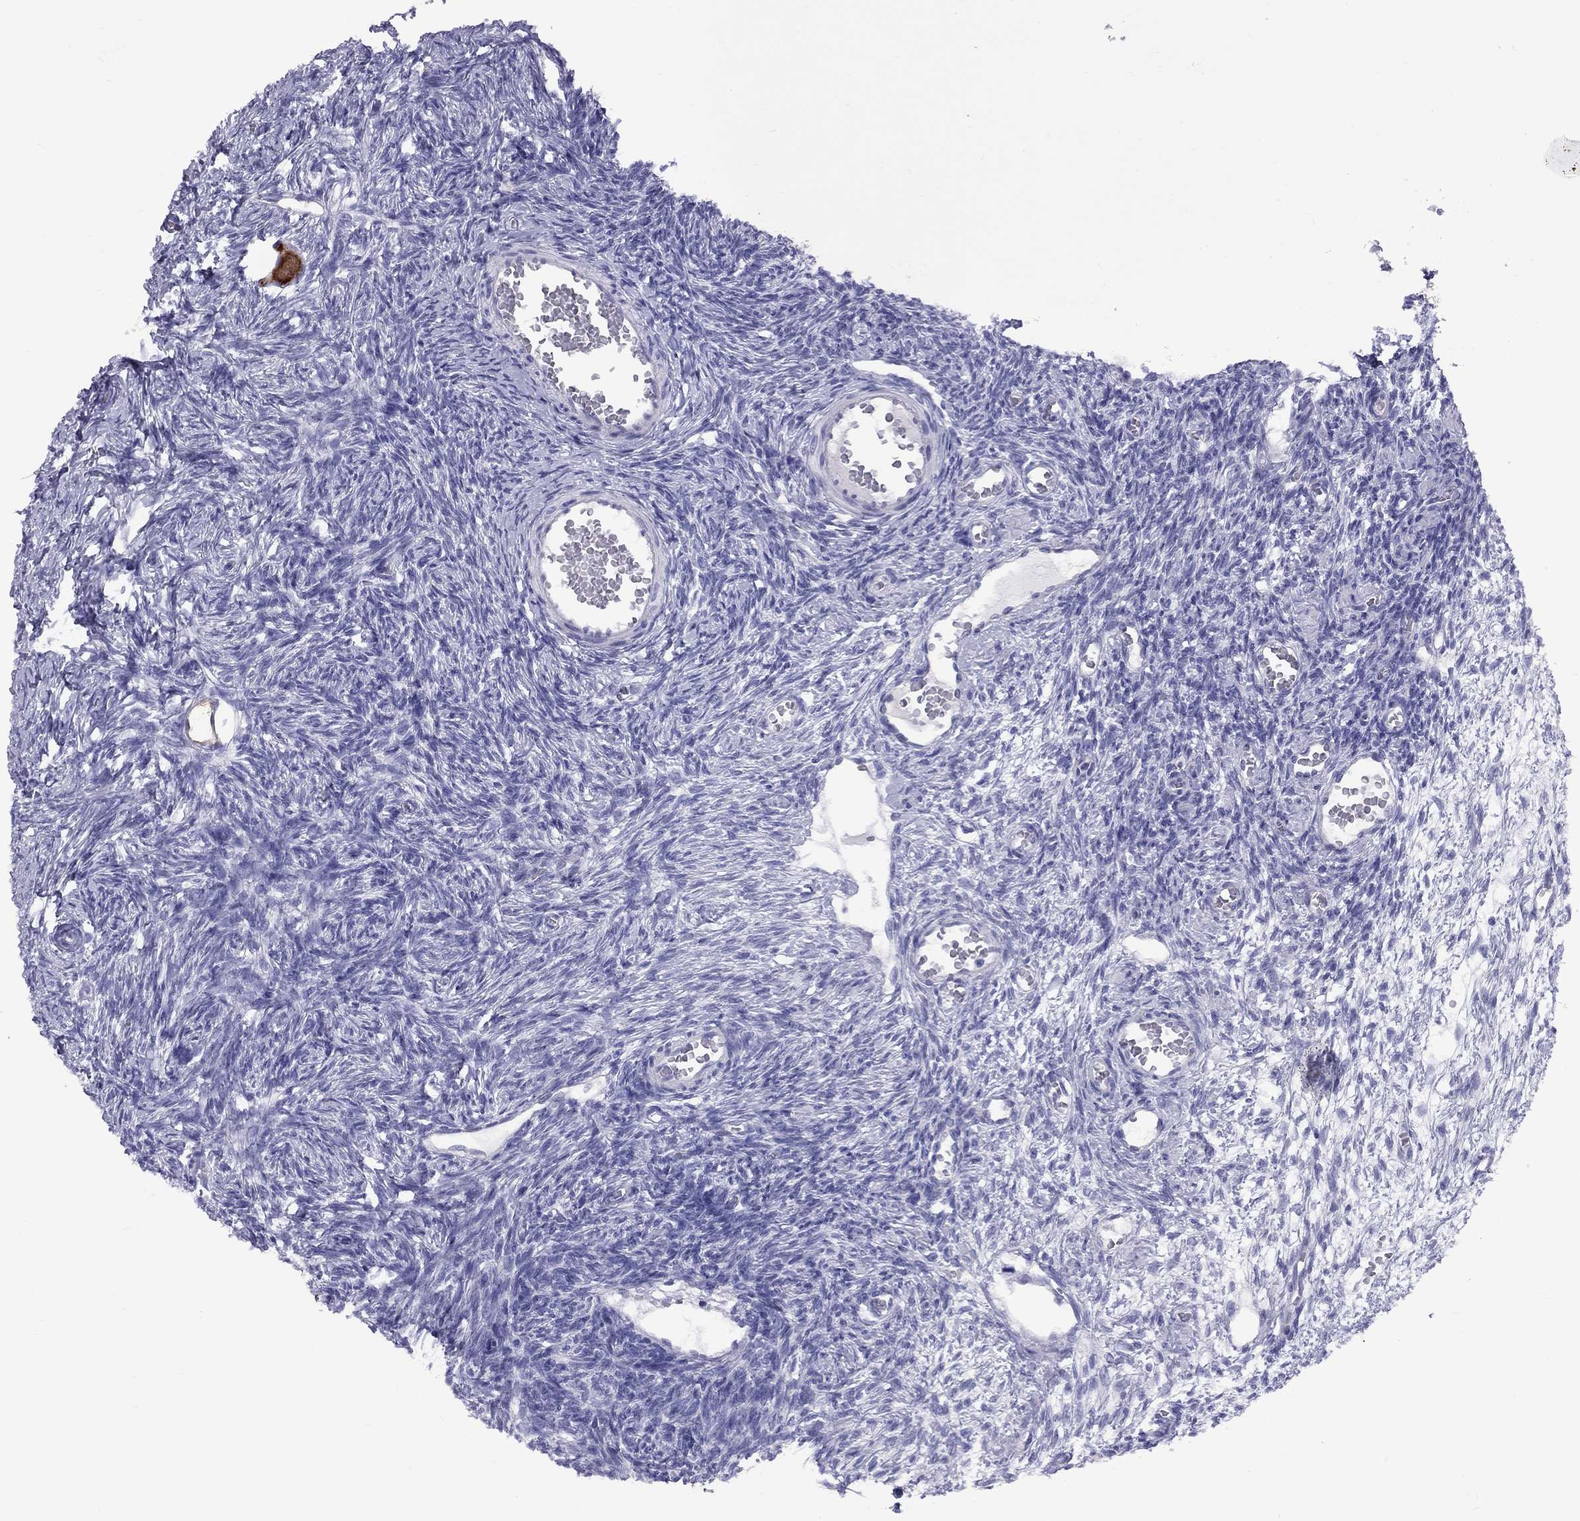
{"staining": {"intensity": "strong", "quantity": ">75%", "location": "cytoplasmic/membranous"}, "tissue": "ovary", "cell_type": "Follicle cells", "image_type": "normal", "snomed": [{"axis": "morphology", "description": "Normal tissue, NOS"}, {"axis": "topography", "description": "Ovary"}], "caption": "A brown stain highlights strong cytoplasmic/membranous positivity of a protein in follicle cells of benign human ovary.", "gene": "FSCN3", "patient": {"sex": "female", "age": 27}}